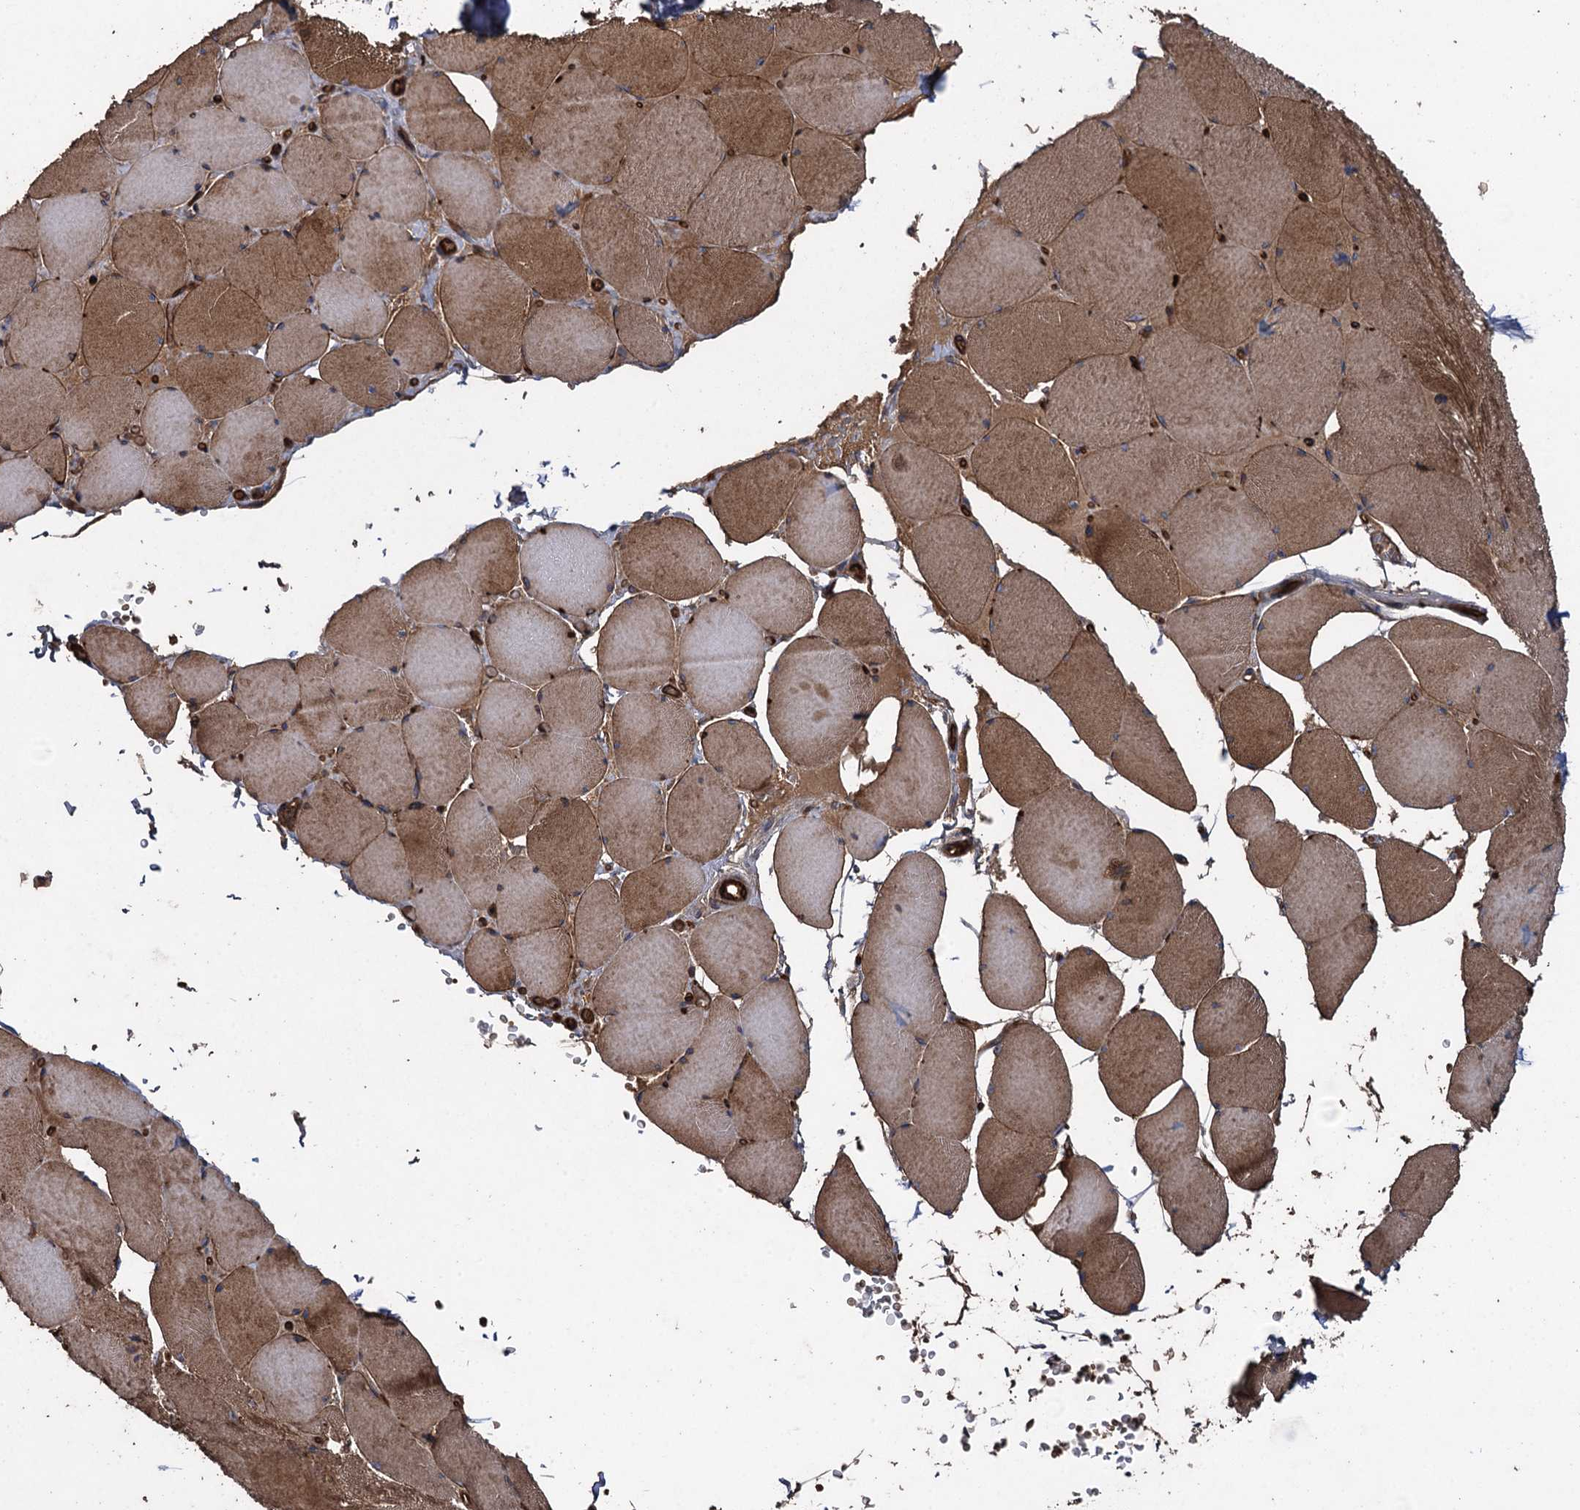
{"staining": {"intensity": "moderate", "quantity": ">75%", "location": "cytoplasmic/membranous"}, "tissue": "skeletal muscle", "cell_type": "Myocytes", "image_type": "normal", "snomed": [{"axis": "morphology", "description": "Normal tissue, NOS"}, {"axis": "topography", "description": "Skeletal muscle"}, {"axis": "topography", "description": "Head-Neck"}], "caption": "This photomicrograph reveals immunohistochemistry staining of benign skeletal muscle, with medium moderate cytoplasmic/membranous positivity in about >75% of myocytes.", "gene": "TXNDC11", "patient": {"sex": "male", "age": 66}}